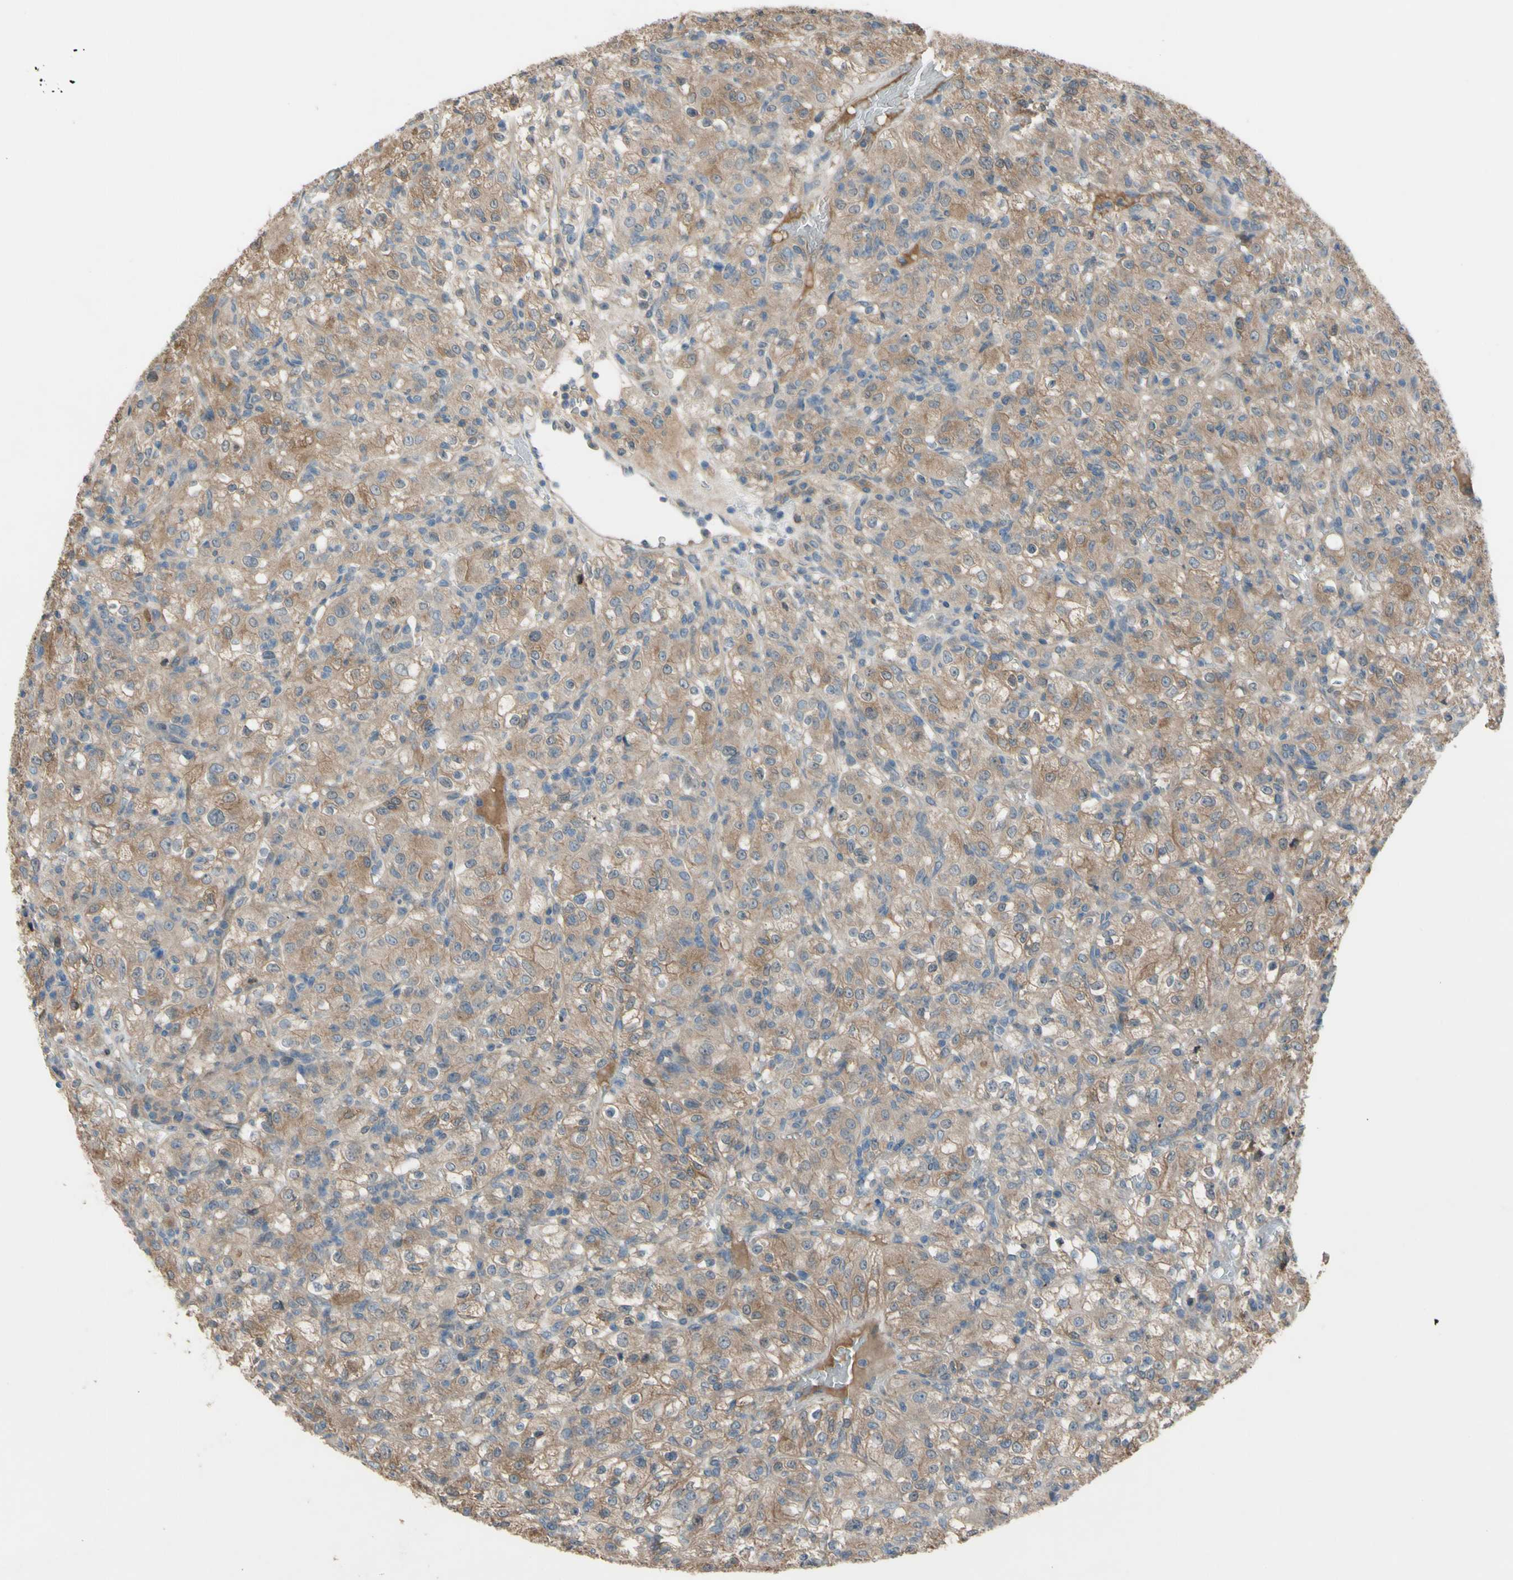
{"staining": {"intensity": "moderate", "quantity": ">75%", "location": "cytoplasmic/membranous"}, "tissue": "renal cancer", "cell_type": "Tumor cells", "image_type": "cancer", "snomed": [{"axis": "morphology", "description": "Normal tissue, NOS"}, {"axis": "morphology", "description": "Adenocarcinoma, NOS"}, {"axis": "topography", "description": "Kidney"}], "caption": "A micrograph showing moderate cytoplasmic/membranous positivity in about >75% of tumor cells in renal cancer, as visualized by brown immunohistochemical staining.", "gene": "AFP", "patient": {"sex": "female", "age": 72}}